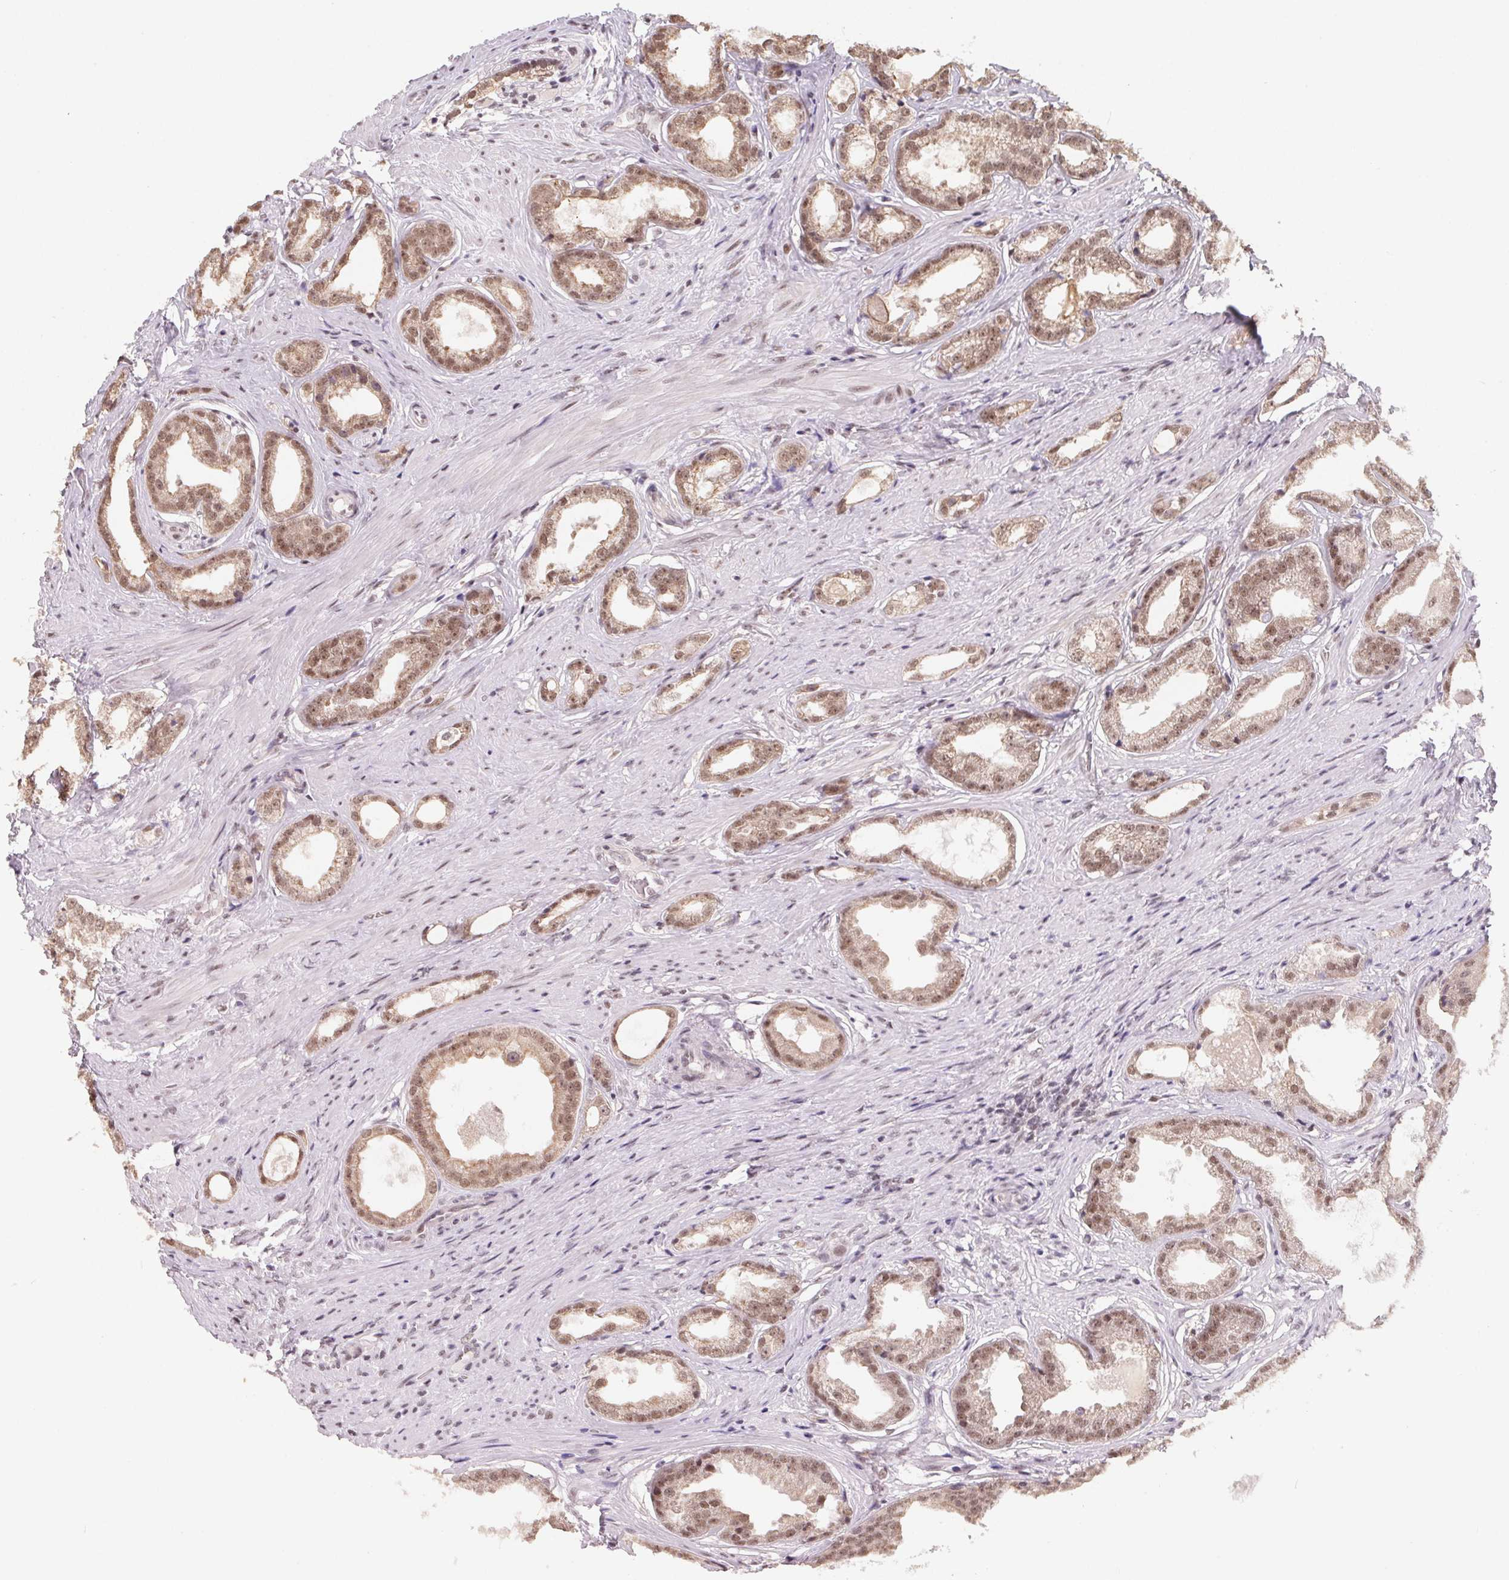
{"staining": {"intensity": "weak", "quantity": ">75%", "location": "cytoplasmic/membranous,nuclear"}, "tissue": "prostate cancer", "cell_type": "Tumor cells", "image_type": "cancer", "snomed": [{"axis": "morphology", "description": "Adenocarcinoma, Low grade"}, {"axis": "topography", "description": "Prostate"}], "caption": "Immunohistochemistry (IHC) image of neoplastic tissue: human prostate cancer (adenocarcinoma (low-grade)) stained using immunohistochemistry shows low levels of weak protein expression localized specifically in the cytoplasmic/membranous and nuclear of tumor cells, appearing as a cytoplasmic/membranous and nuclear brown color.", "gene": "TCERG1", "patient": {"sex": "male", "age": 65}}